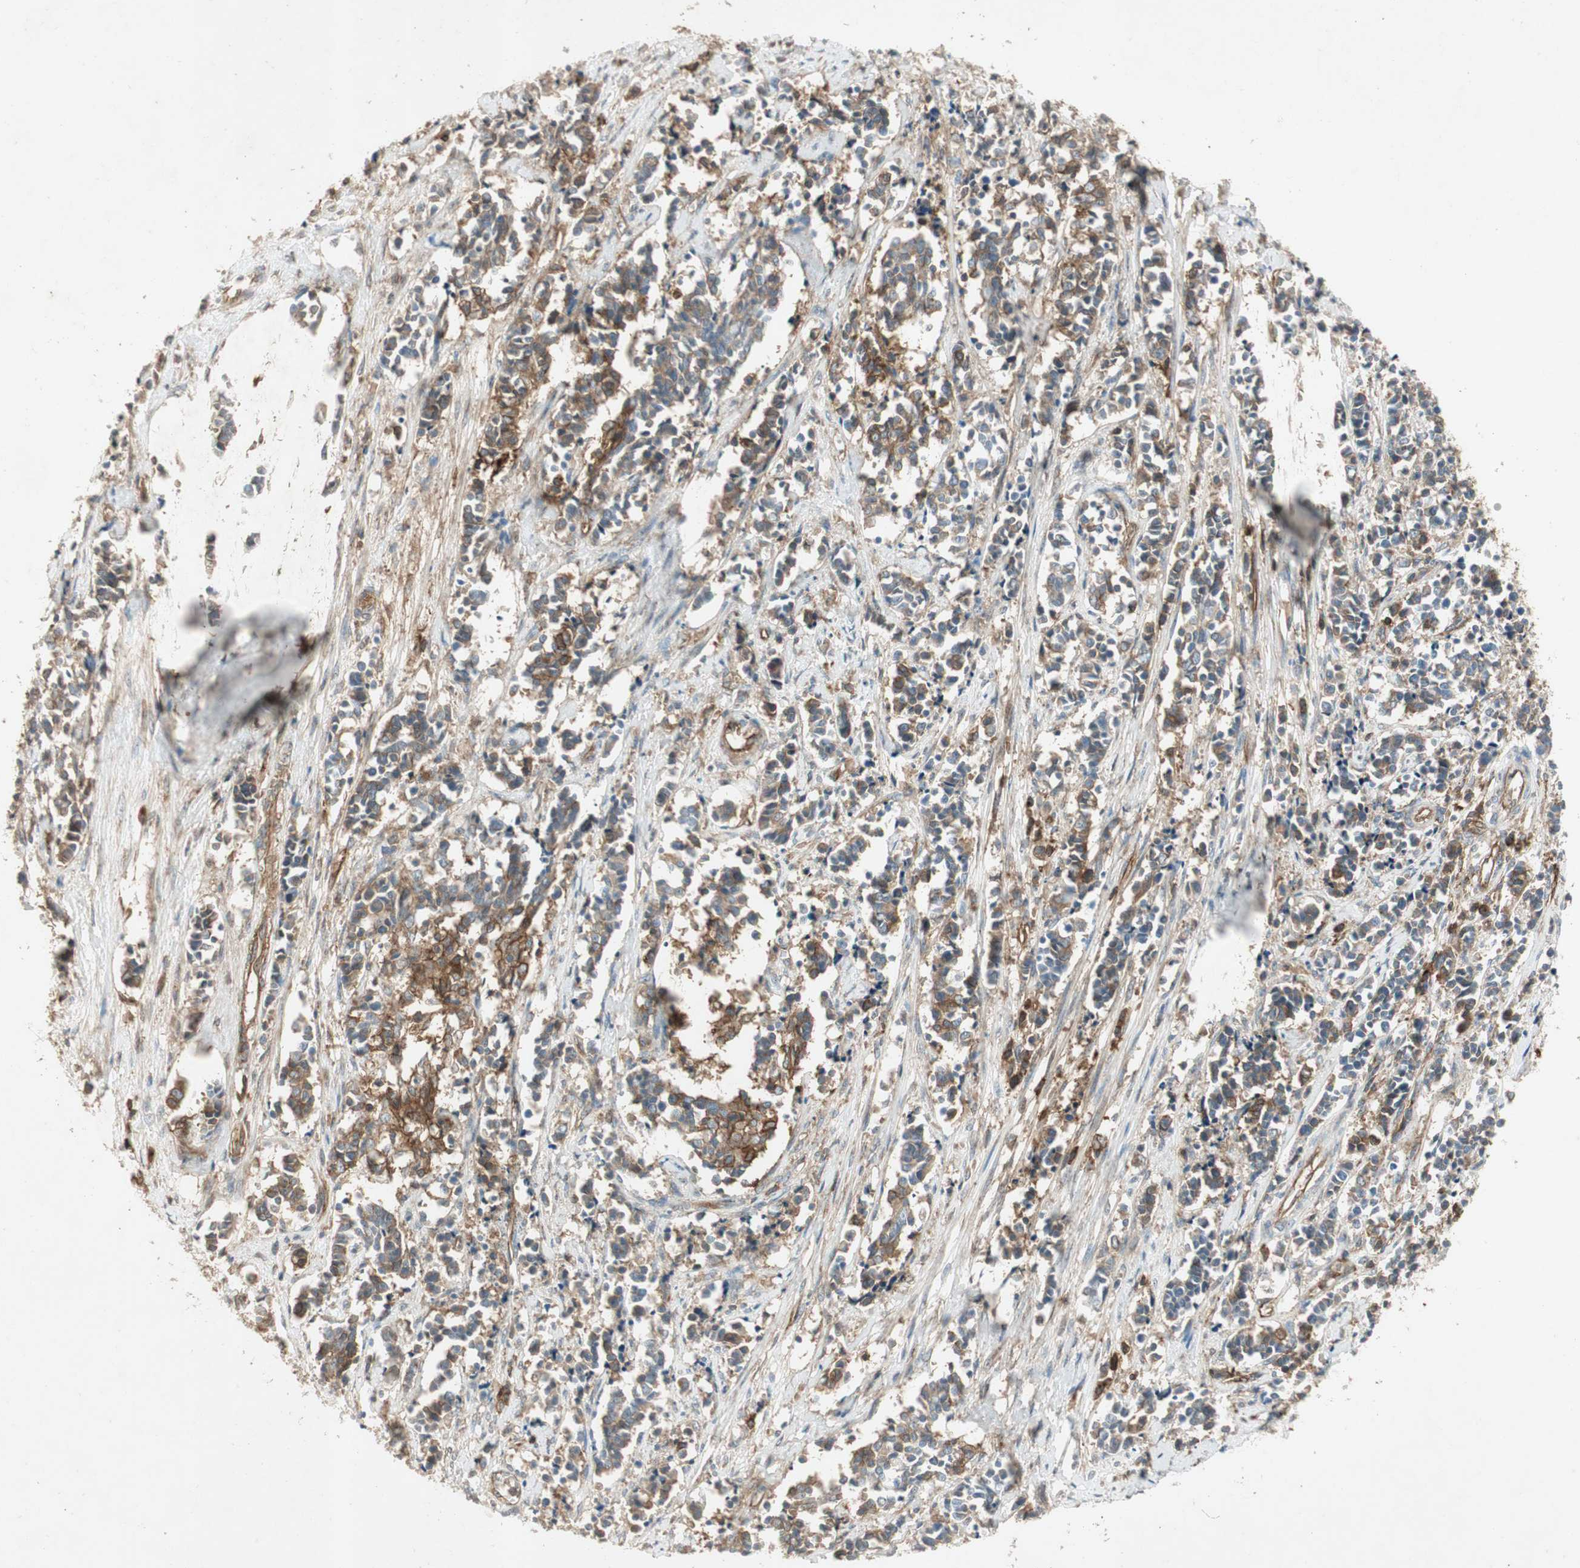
{"staining": {"intensity": "moderate", "quantity": ">75%", "location": "cytoplasmic/membranous"}, "tissue": "cervical cancer", "cell_type": "Tumor cells", "image_type": "cancer", "snomed": [{"axis": "morphology", "description": "Squamous cell carcinoma, NOS"}, {"axis": "topography", "description": "Cervix"}], "caption": "There is medium levels of moderate cytoplasmic/membranous expression in tumor cells of cervical cancer (squamous cell carcinoma), as demonstrated by immunohistochemical staining (brown color).", "gene": "BTN3A3", "patient": {"sex": "female", "age": 35}}